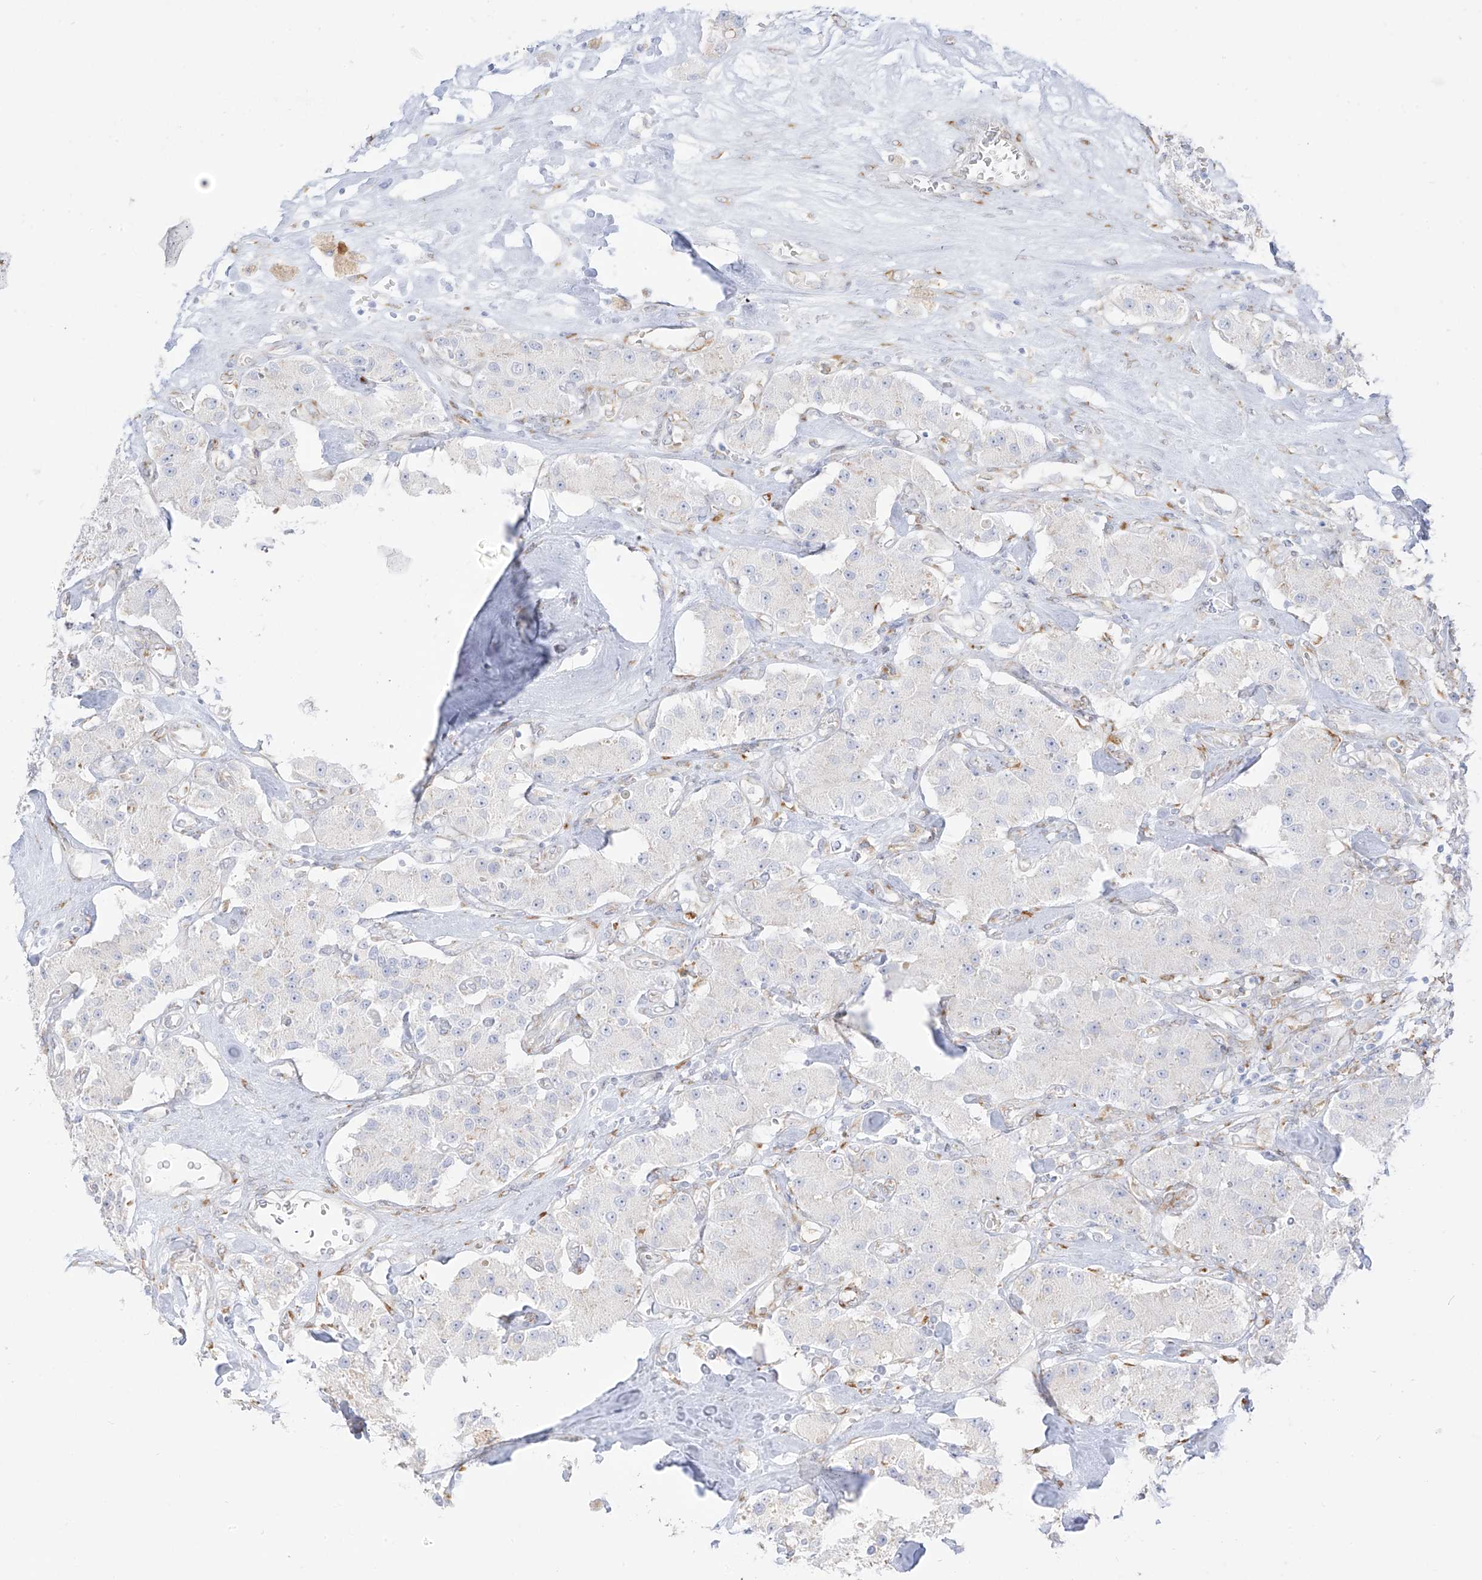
{"staining": {"intensity": "negative", "quantity": "none", "location": "none"}, "tissue": "carcinoid", "cell_type": "Tumor cells", "image_type": "cancer", "snomed": [{"axis": "morphology", "description": "Carcinoid, malignant, NOS"}, {"axis": "topography", "description": "Pancreas"}], "caption": "Human carcinoid stained for a protein using immunohistochemistry (IHC) demonstrates no staining in tumor cells.", "gene": "LRRC59", "patient": {"sex": "male", "age": 41}}